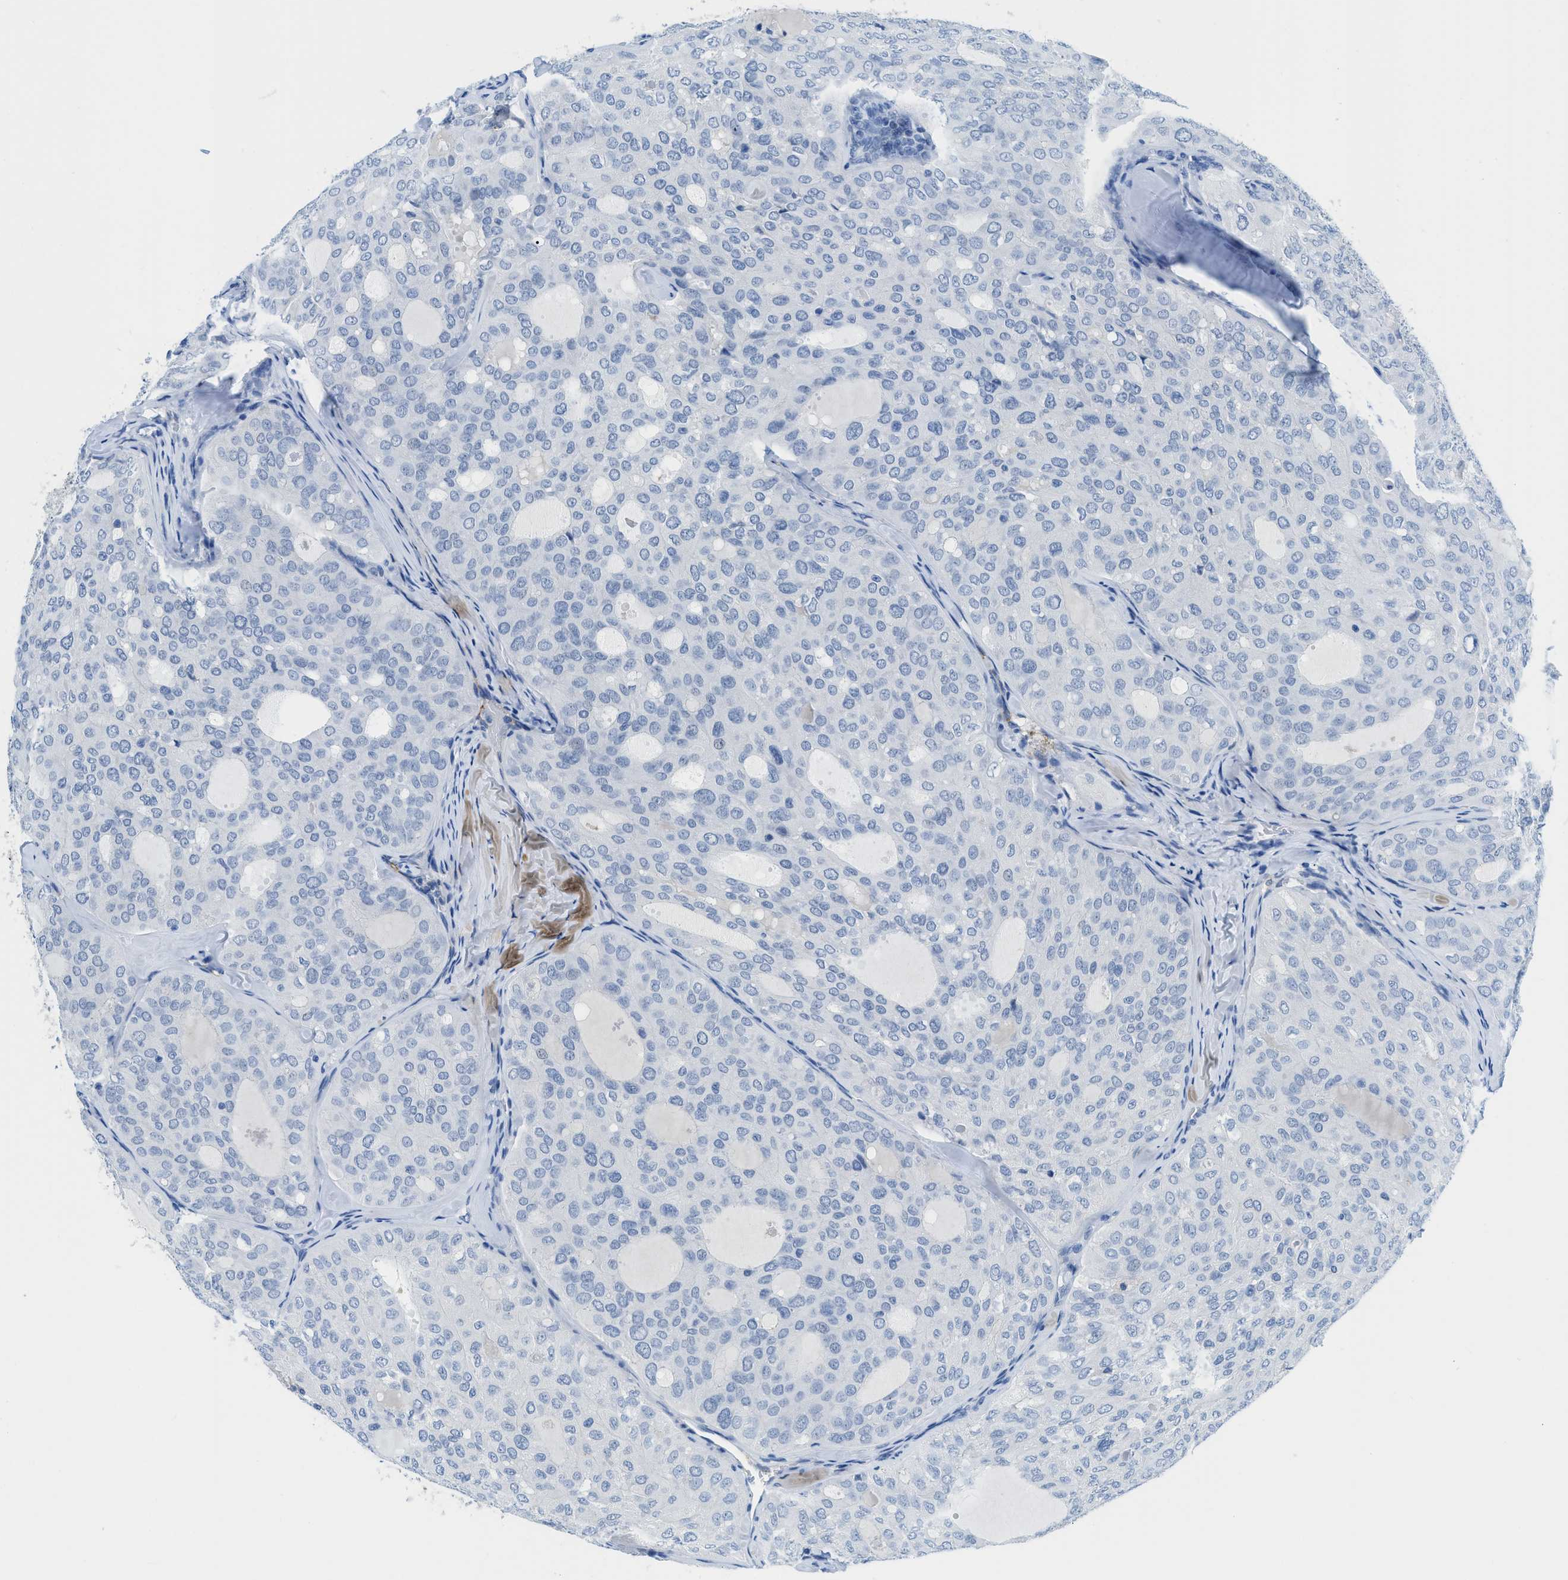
{"staining": {"intensity": "negative", "quantity": "none", "location": "none"}, "tissue": "thyroid cancer", "cell_type": "Tumor cells", "image_type": "cancer", "snomed": [{"axis": "morphology", "description": "Follicular adenoma carcinoma, NOS"}, {"axis": "topography", "description": "Thyroid gland"}], "caption": "Thyroid cancer (follicular adenoma carcinoma) was stained to show a protein in brown. There is no significant expression in tumor cells.", "gene": "MBL2", "patient": {"sex": "male", "age": 75}}